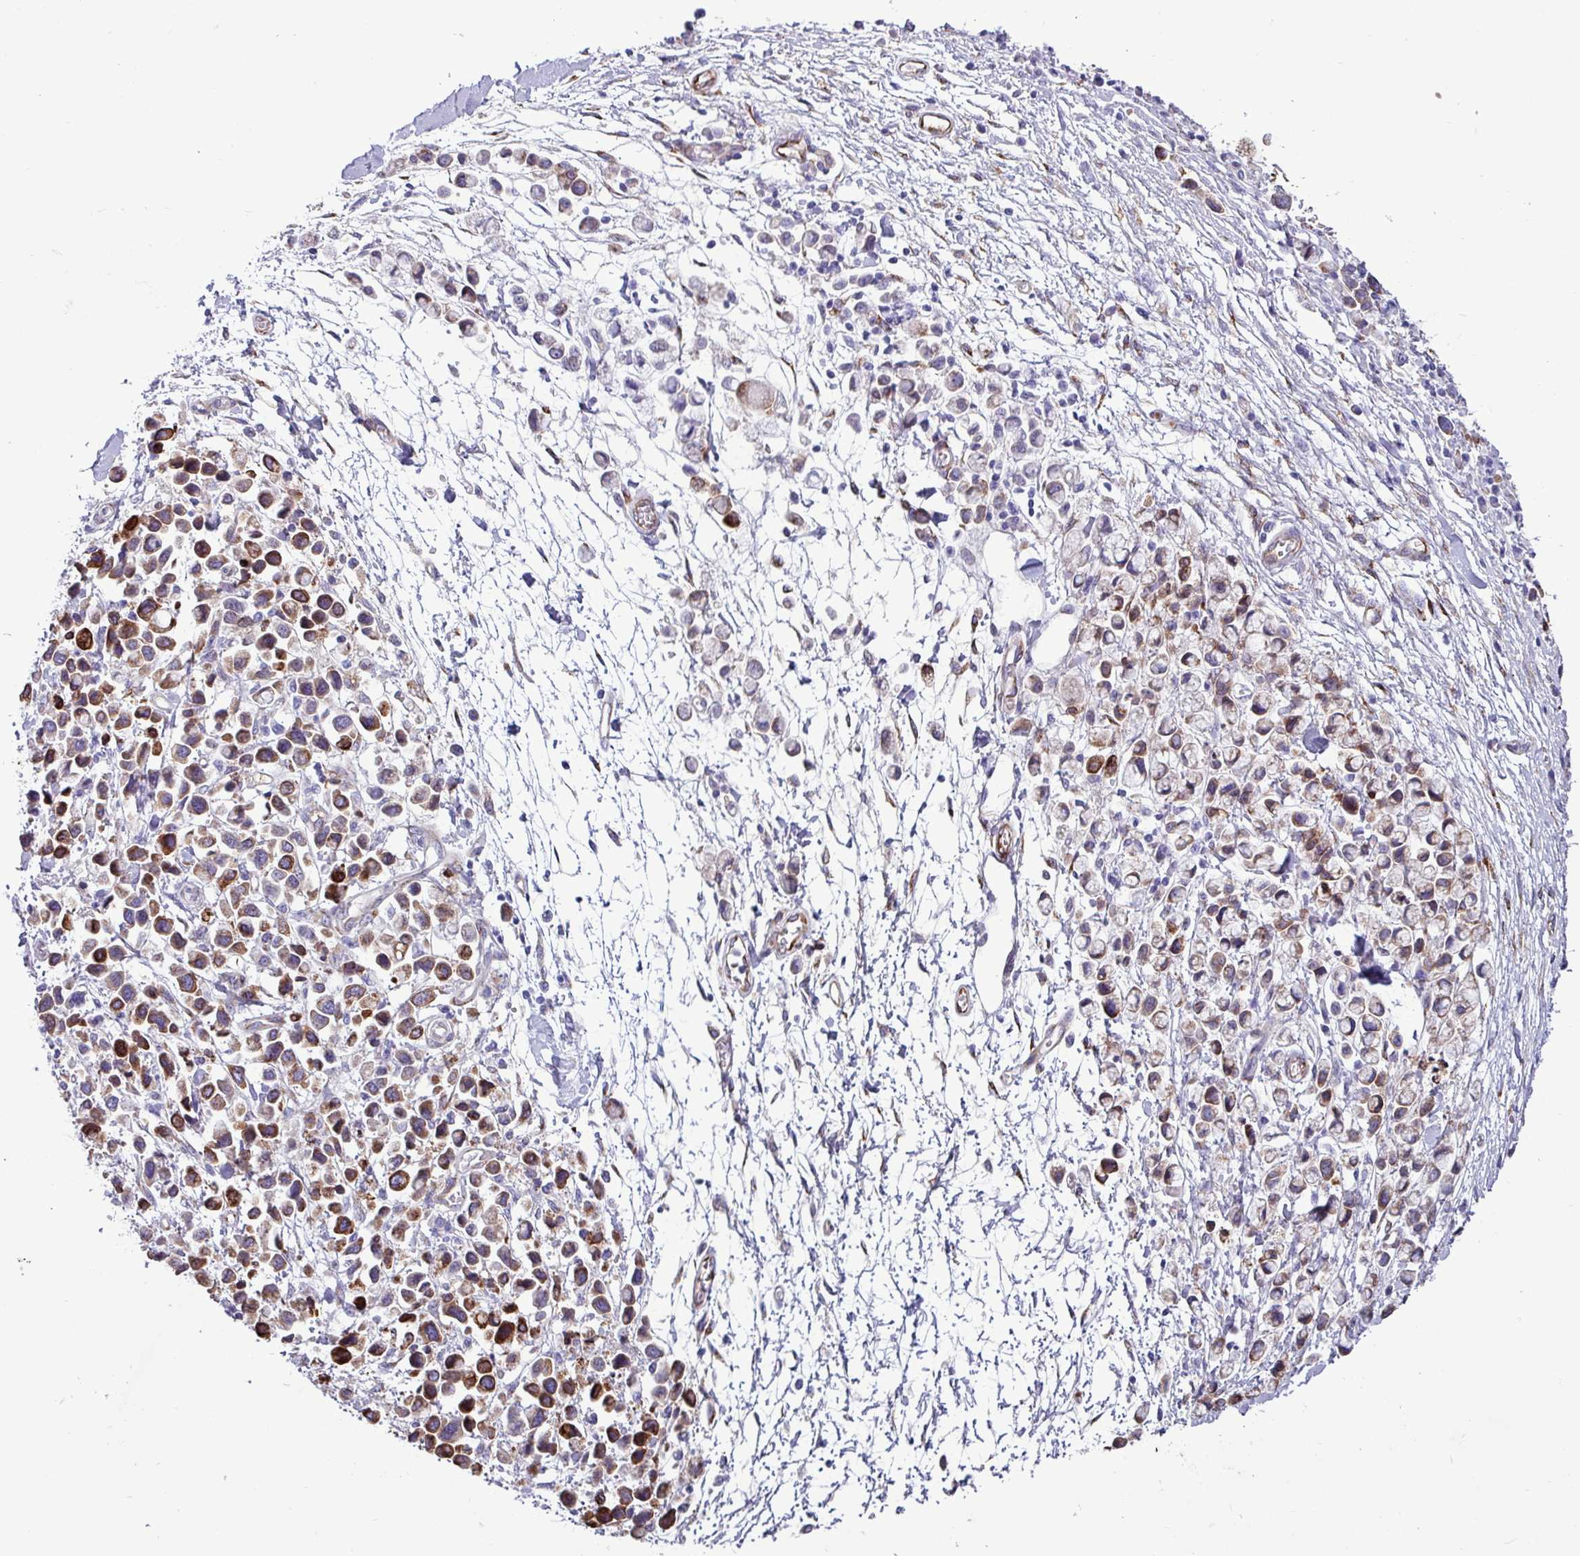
{"staining": {"intensity": "strong", "quantity": "25%-75%", "location": "cytoplasmic/membranous"}, "tissue": "stomach cancer", "cell_type": "Tumor cells", "image_type": "cancer", "snomed": [{"axis": "morphology", "description": "Adenocarcinoma, NOS"}, {"axis": "topography", "description": "Stomach"}], "caption": "Brown immunohistochemical staining in human stomach adenocarcinoma demonstrates strong cytoplasmic/membranous positivity in approximately 25%-75% of tumor cells.", "gene": "PPP1R35", "patient": {"sex": "female", "age": 81}}